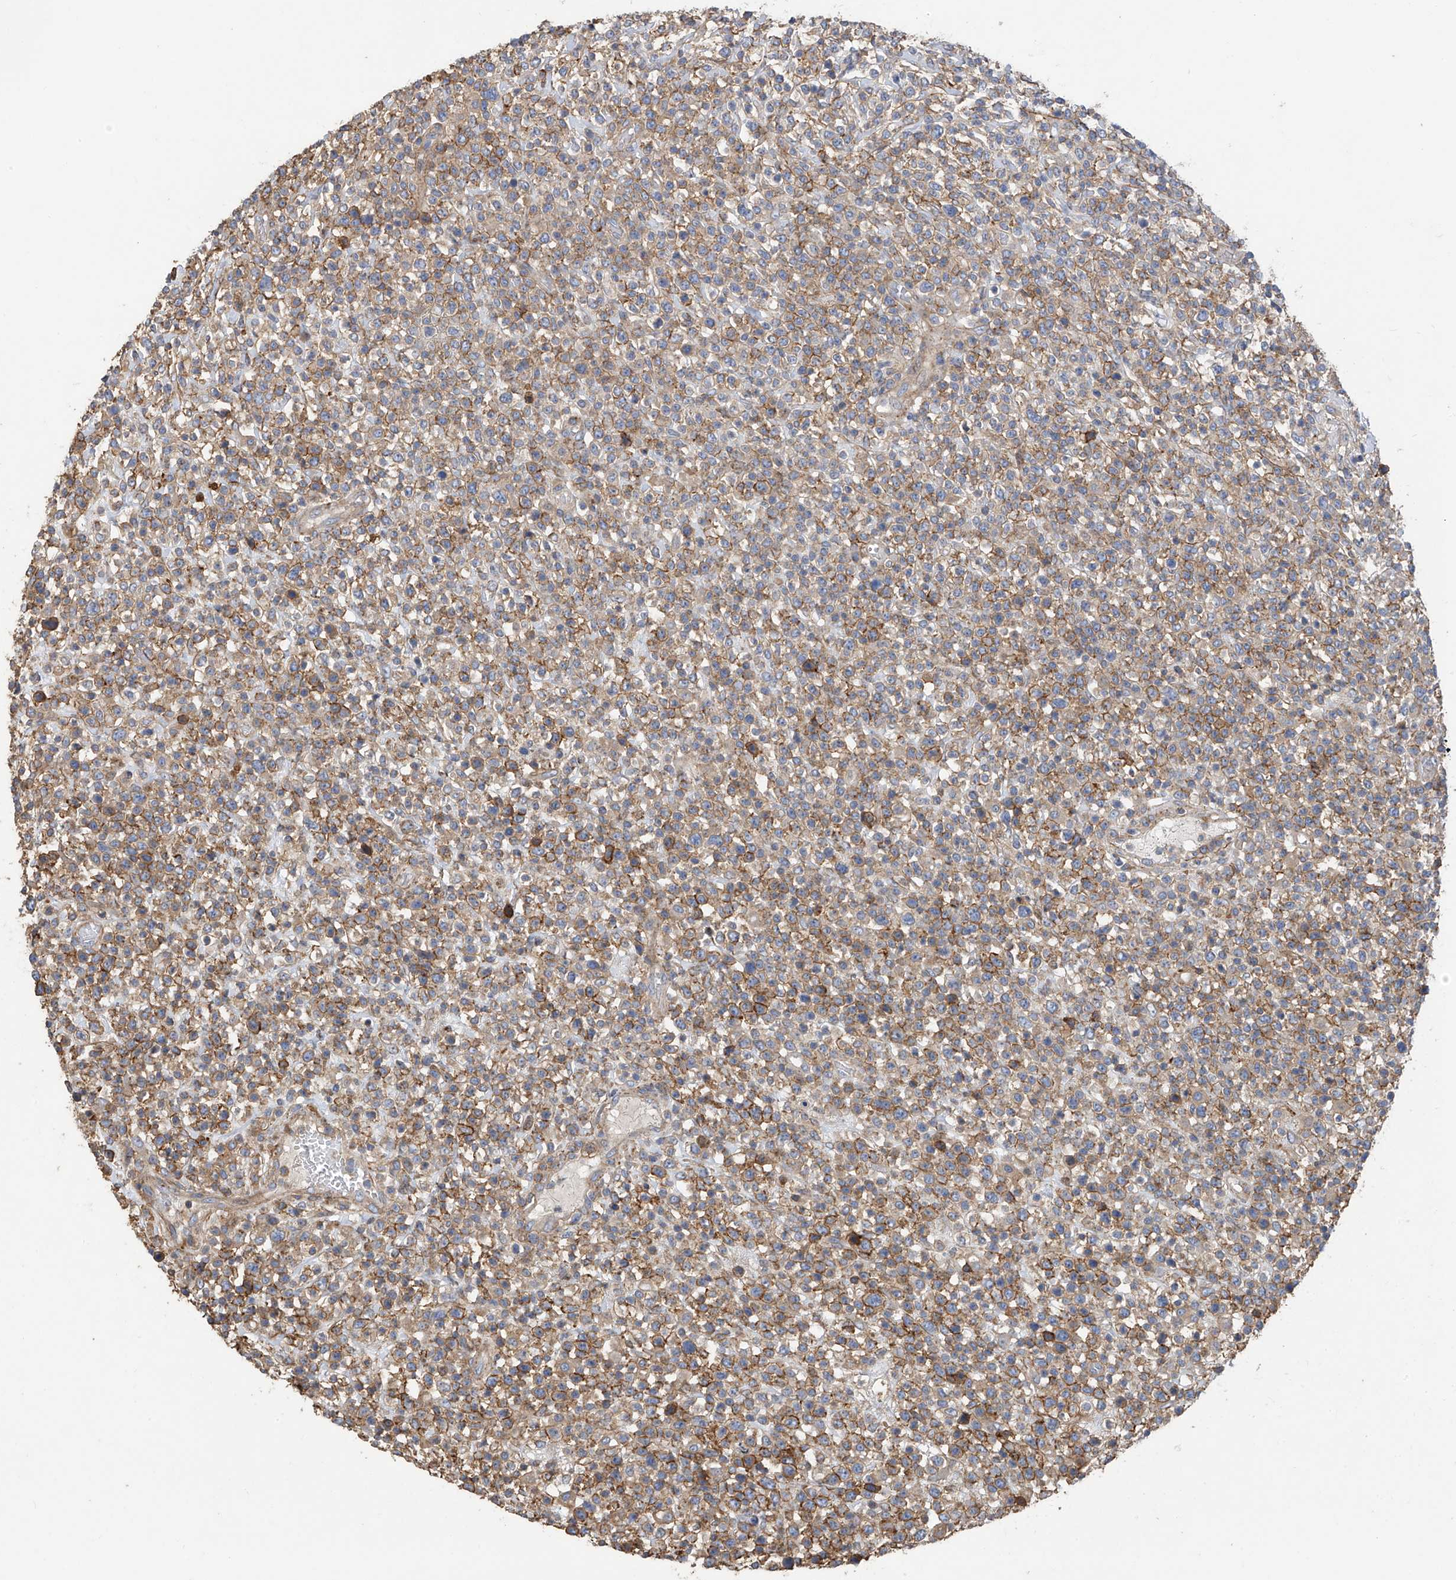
{"staining": {"intensity": "moderate", "quantity": "25%-75%", "location": "cytoplasmic/membranous"}, "tissue": "lymphoma", "cell_type": "Tumor cells", "image_type": "cancer", "snomed": [{"axis": "morphology", "description": "Malignant lymphoma, non-Hodgkin's type, High grade"}, {"axis": "topography", "description": "Colon"}], "caption": "Human high-grade malignant lymphoma, non-Hodgkin's type stained for a protein (brown) demonstrates moderate cytoplasmic/membranous positive positivity in approximately 25%-75% of tumor cells.", "gene": "SLC43A3", "patient": {"sex": "female", "age": 53}}